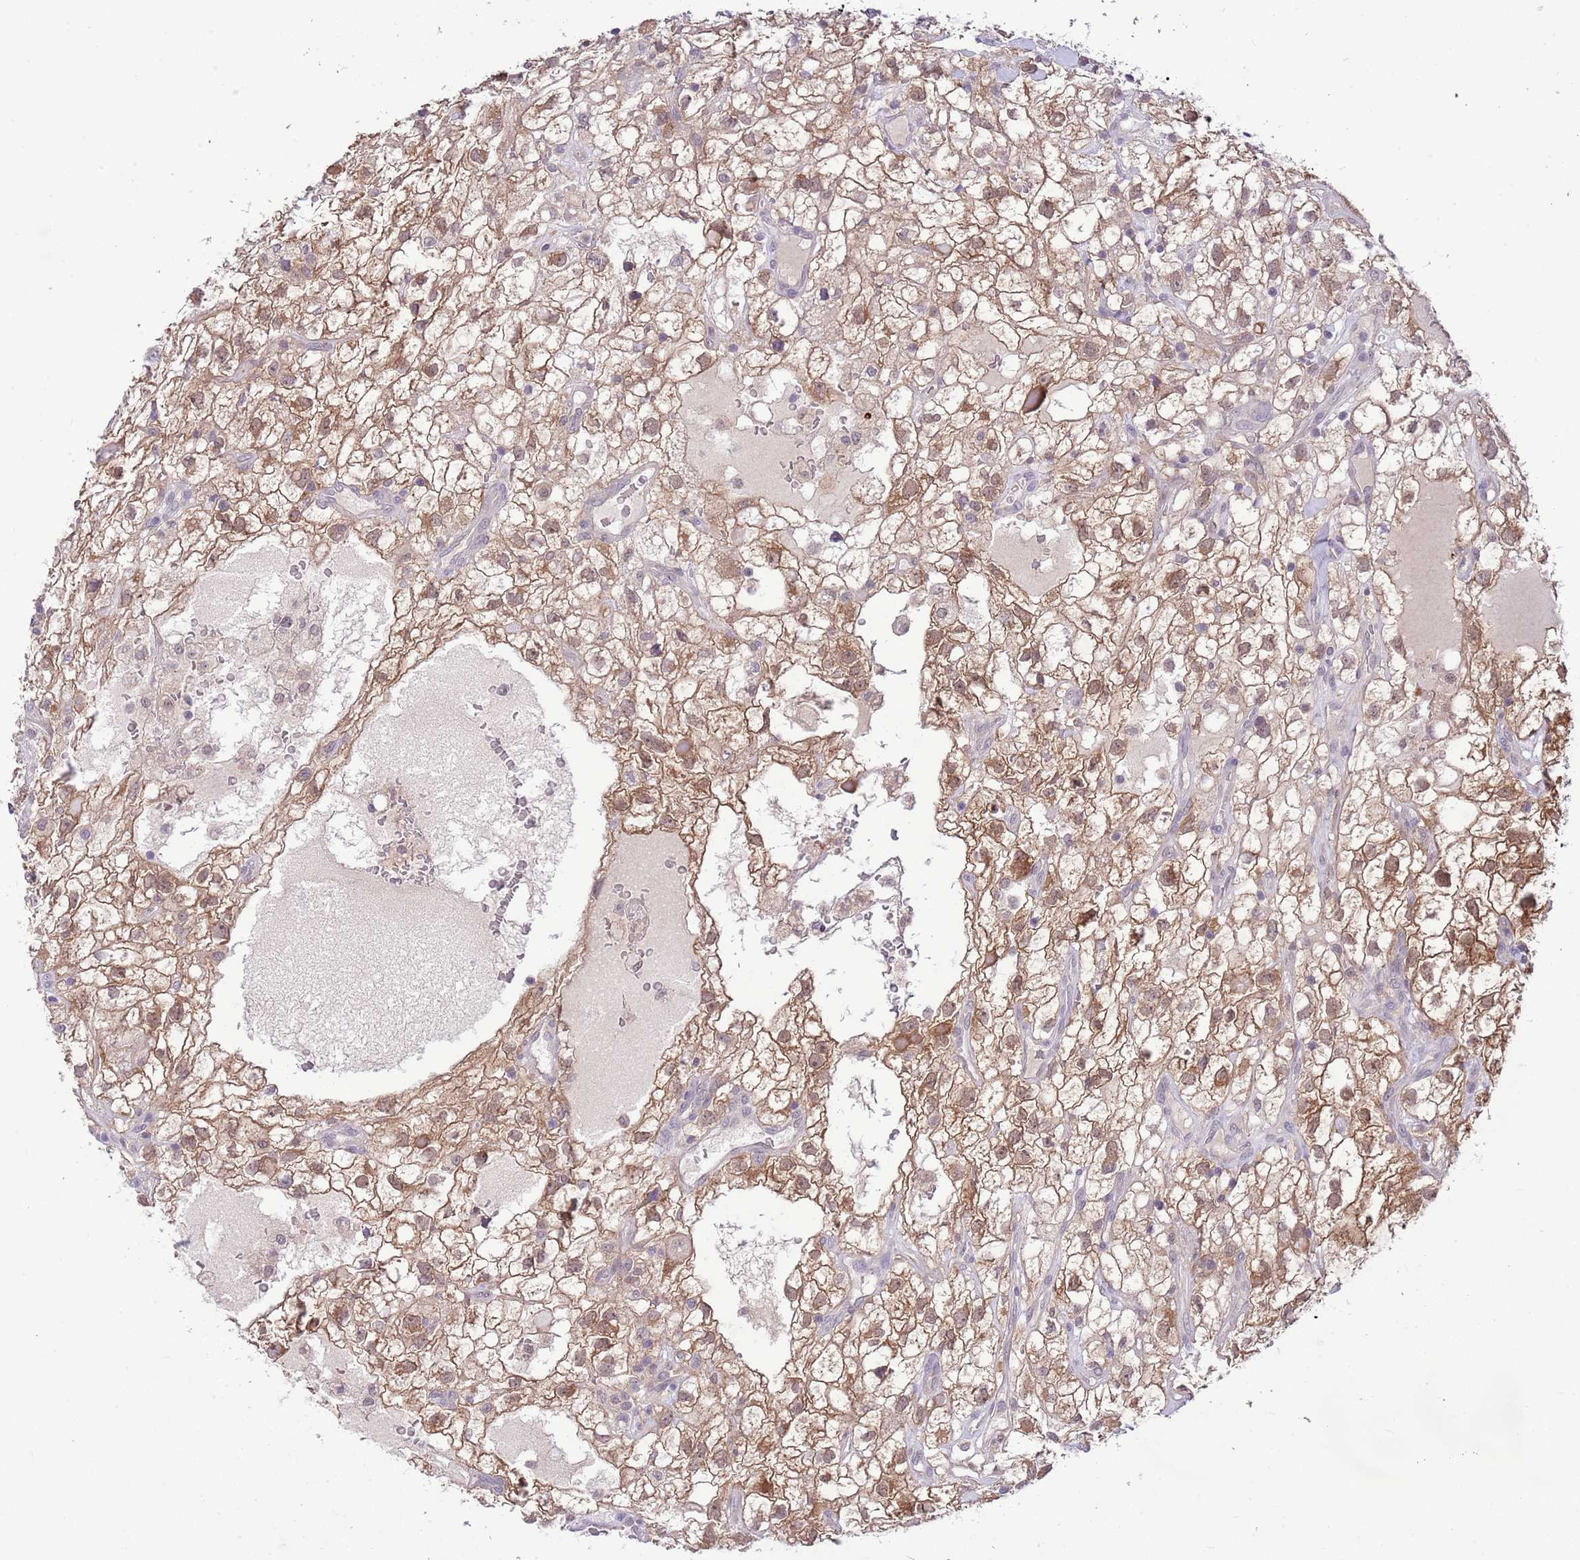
{"staining": {"intensity": "moderate", "quantity": ">75%", "location": "cytoplasmic/membranous"}, "tissue": "renal cancer", "cell_type": "Tumor cells", "image_type": "cancer", "snomed": [{"axis": "morphology", "description": "Adenocarcinoma, NOS"}, {"axis": "topography", "description": "Kidney"}], "caption": "Immunohistochemical staining of human renal cancer (adenocarcinoma) displays medium levels of moderate cytoplasmic/membranous protein positivity in approximately >75% of tumor cells.", "gene": "GALK2", "patient": {"sex": "male", "age": 59}}